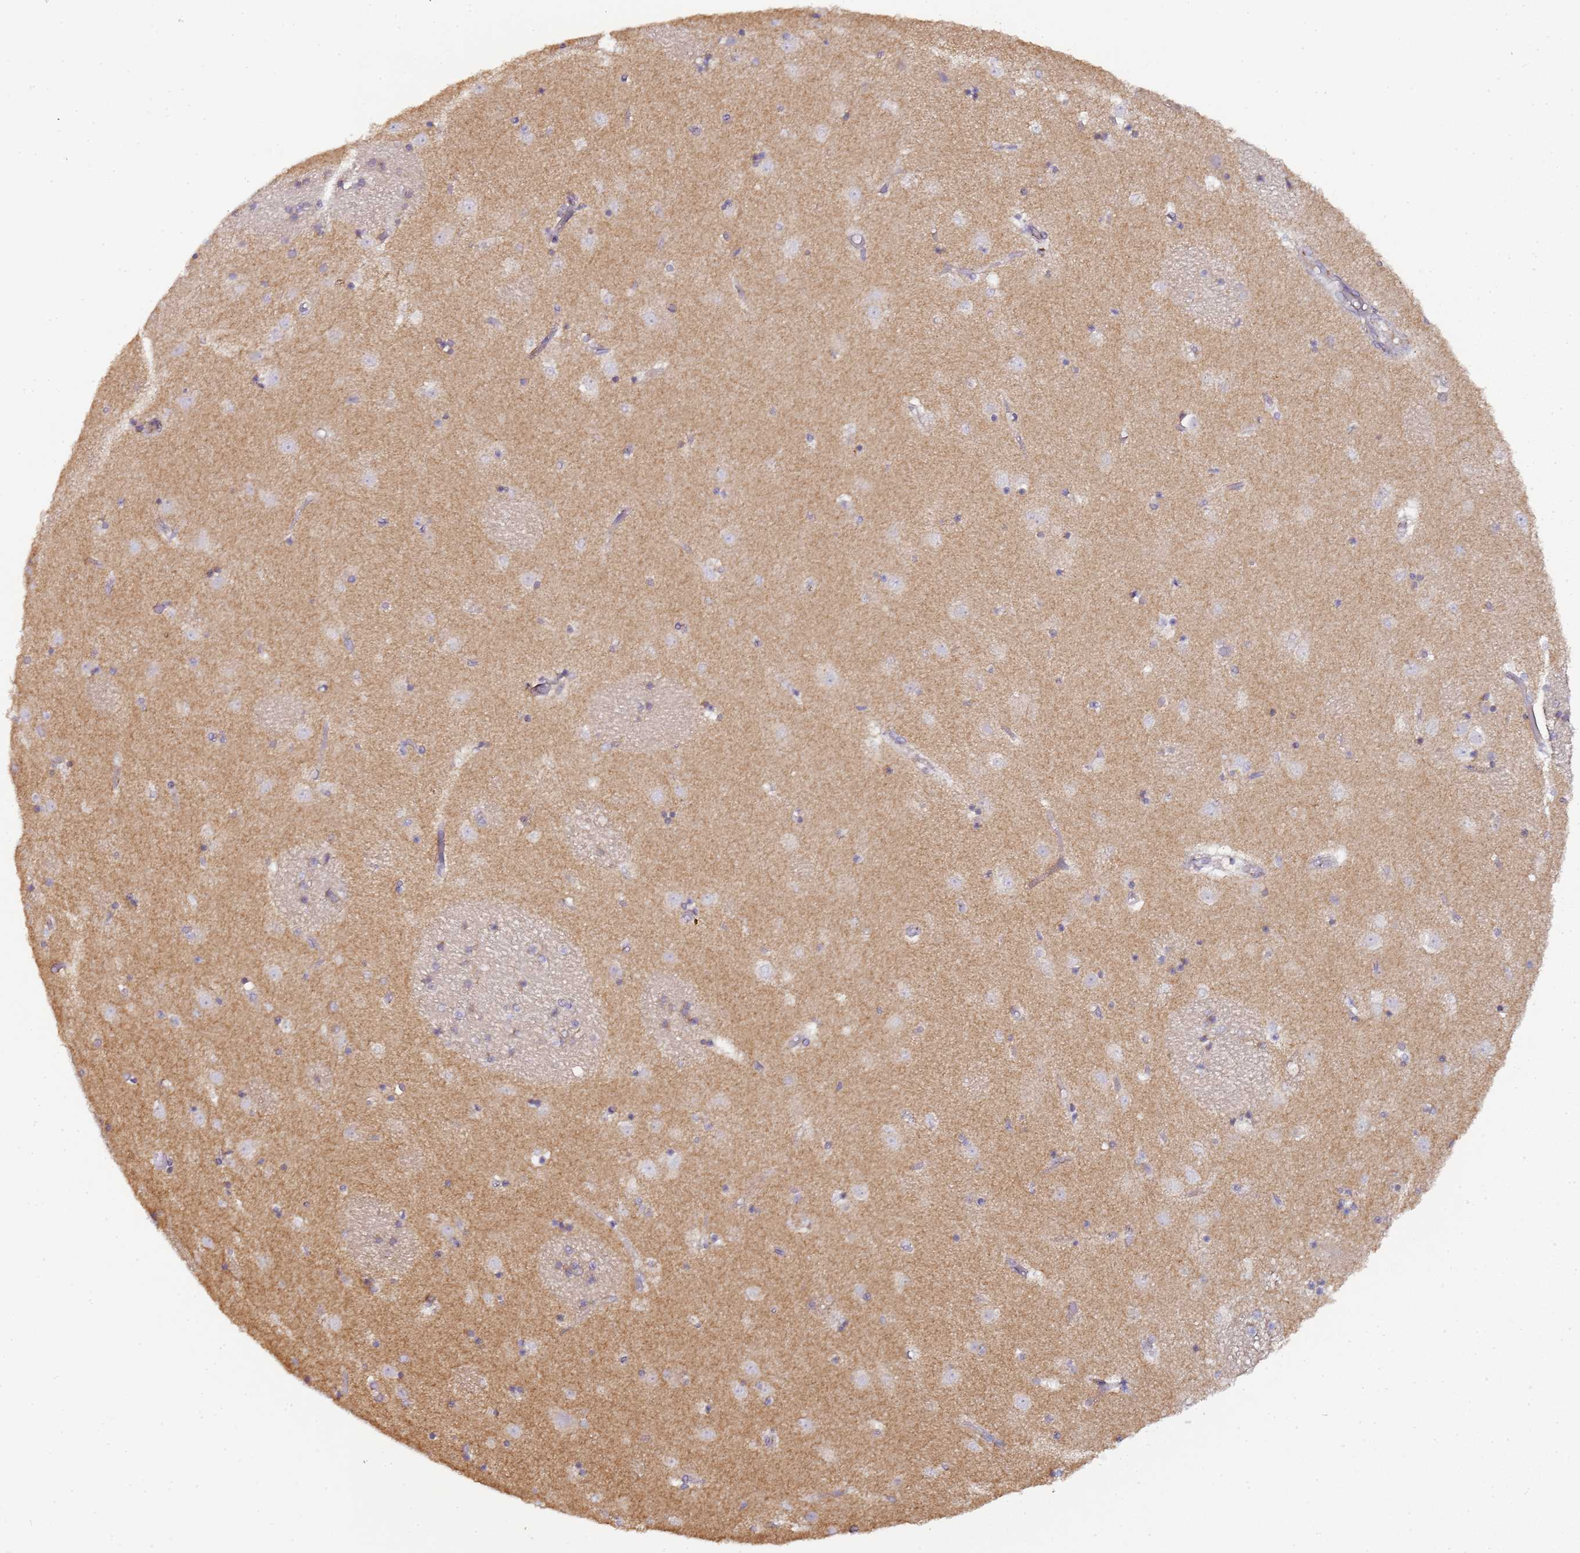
{"staining": {"intensity": "negative", "quantity": "none", "location": "none"}, "tissue": "caudate", "cell_type": "Glial cells", "image_type": "normal", "snomed": [{"axis": "morphology", "description": "Normal tissue, NOS"}, {"axis": "topography", "description": "Lateral ventricle wall"}], "caption": "Image shows no protein positivity in glial cells of unremarkable caudate.", "gene": "MRPL49", "patient": {"sex": "female", "age": 52}}